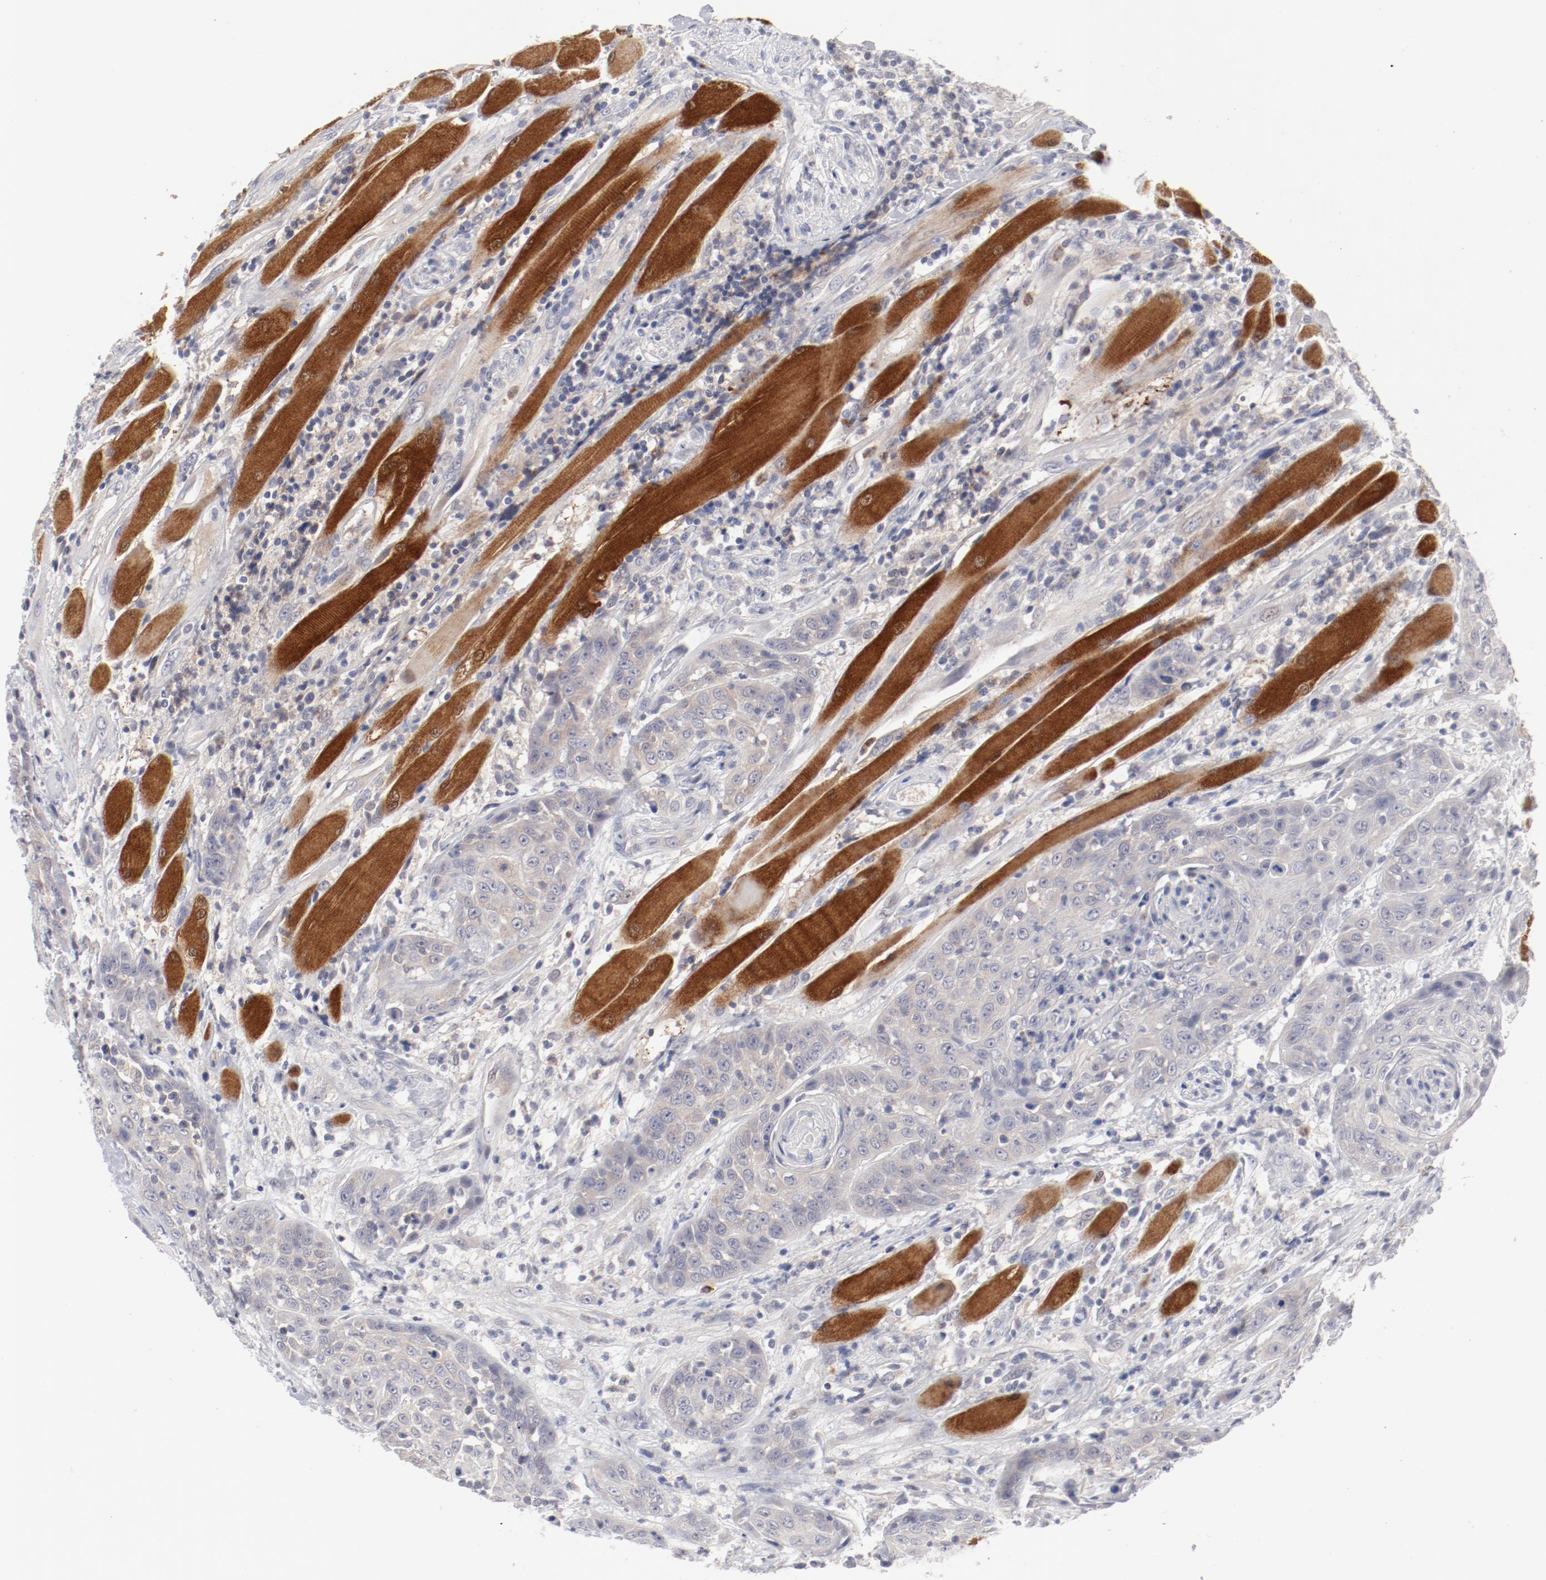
{"staining": {"intensity": "negative", "quantity": "none", "location": "none"}, "tissue": "head and neck cancer", "cell_type": "Tumor cells", "image_type": "cancer", "snomed": [{"axis": "morphology", "description": "Squamous cell carcinoma, NOS"}, {"axis": "topography", "description": "Head-Neck"}], "caption": "IHC photomicrograph of neoplastic tissue: head and neck cancer (squamous cell carcinoma) stained with DAB shows no significant protein staining in tumor cells.", "gene": "SH3BGR", "patient": {"sex": "female", "age": 84}}